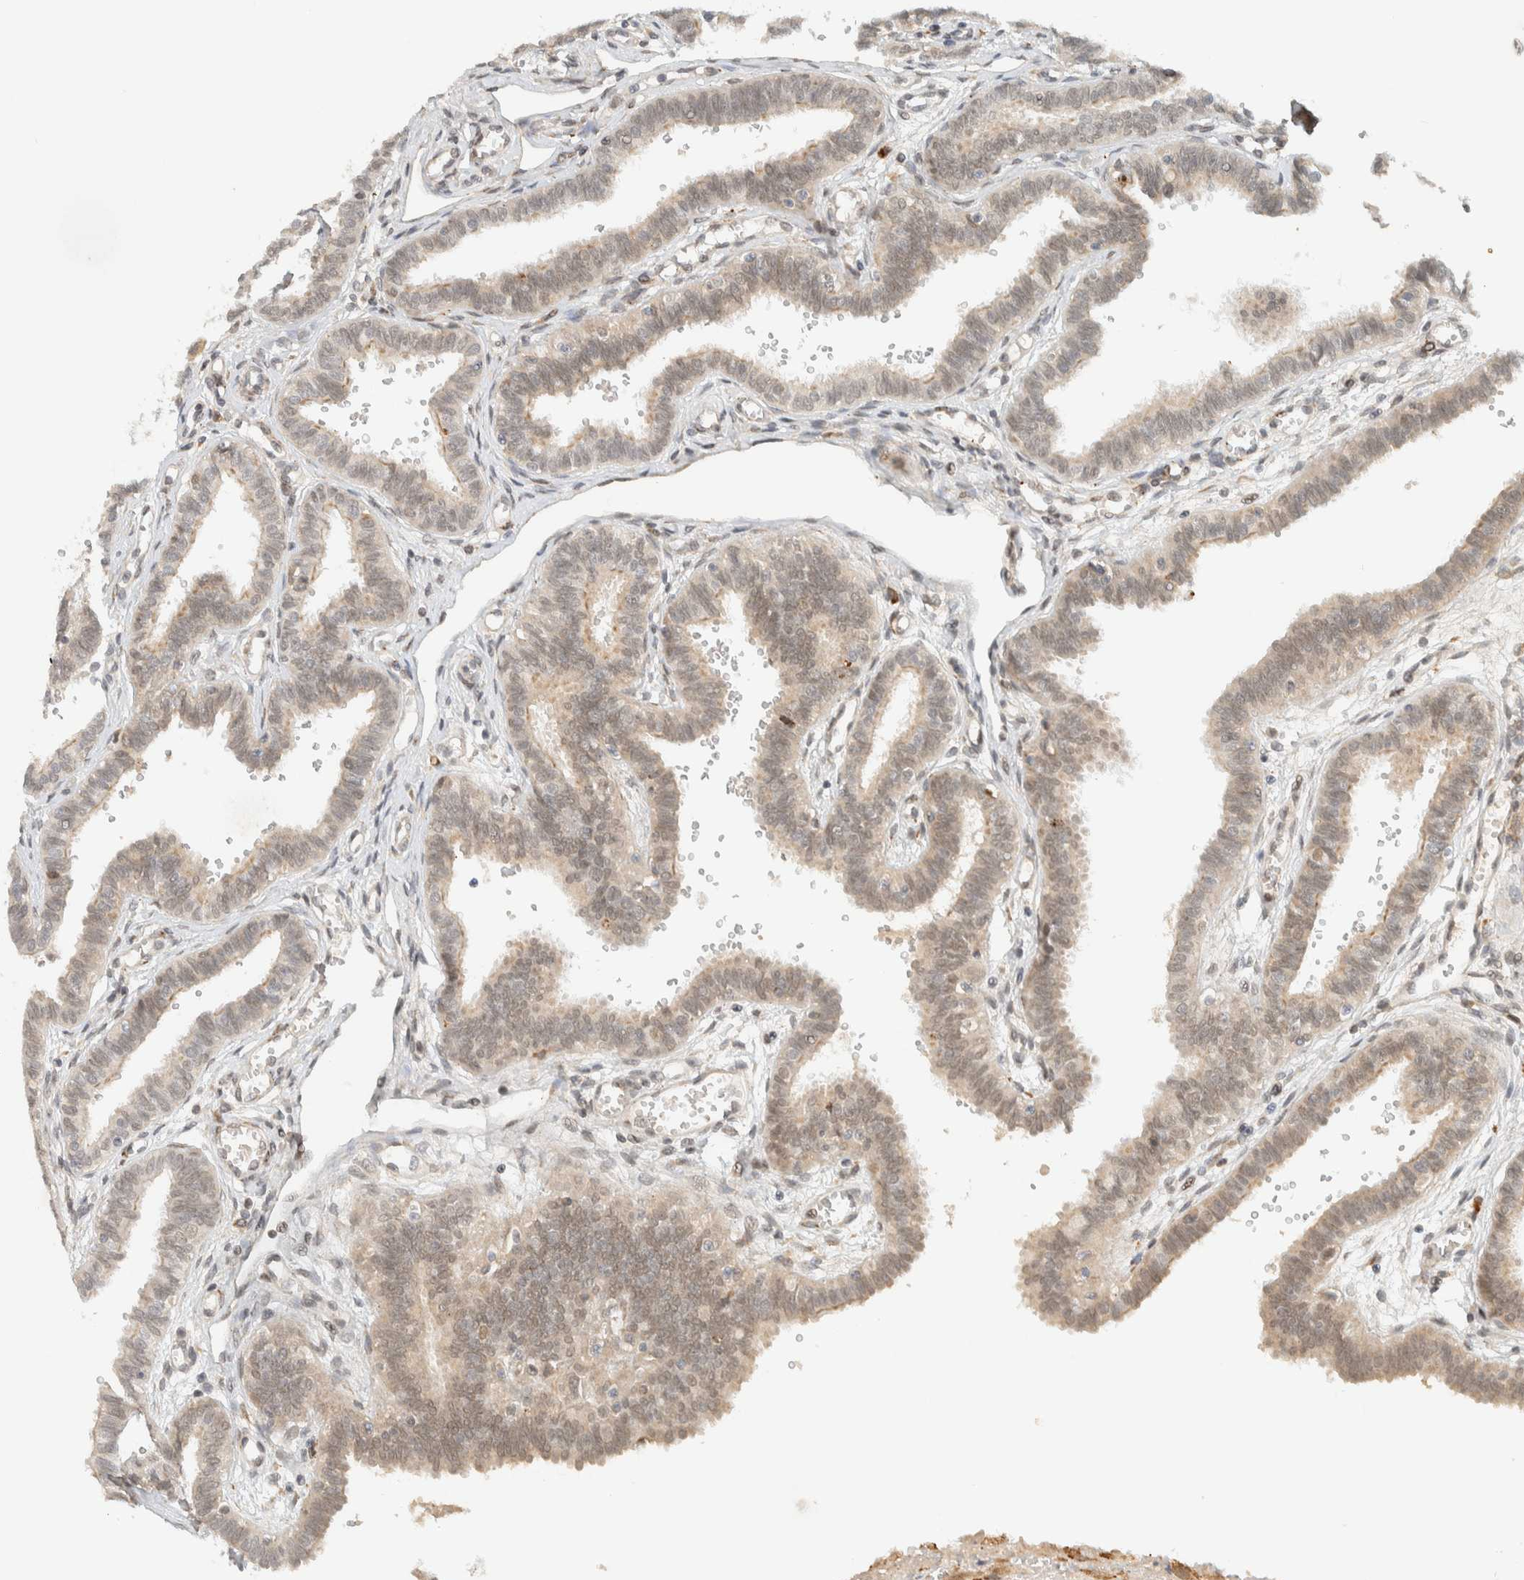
{"staining": {"intensity": "weak", "quantity": ">75%", "location": "cytoplasmic/membranous,nuclear"}, "tissue": "fallopian tube", "cell_type": "Glandular cells", "image_type": "normal", "snomed": [{"axis": "morphology", "description": "Normal tissue, NOS"}, {"axis": "topography", "description": "Fallopian tube"}], "caption": "Immunohistochemical staining of unremarkable human fallopian tube exhibits low levels of weak cytoplasmic/membranous,nuclear staining in about >75% of glandular cells.", "gene": "ITPRID1", "patient": {"sex": "female", "age": 32}}